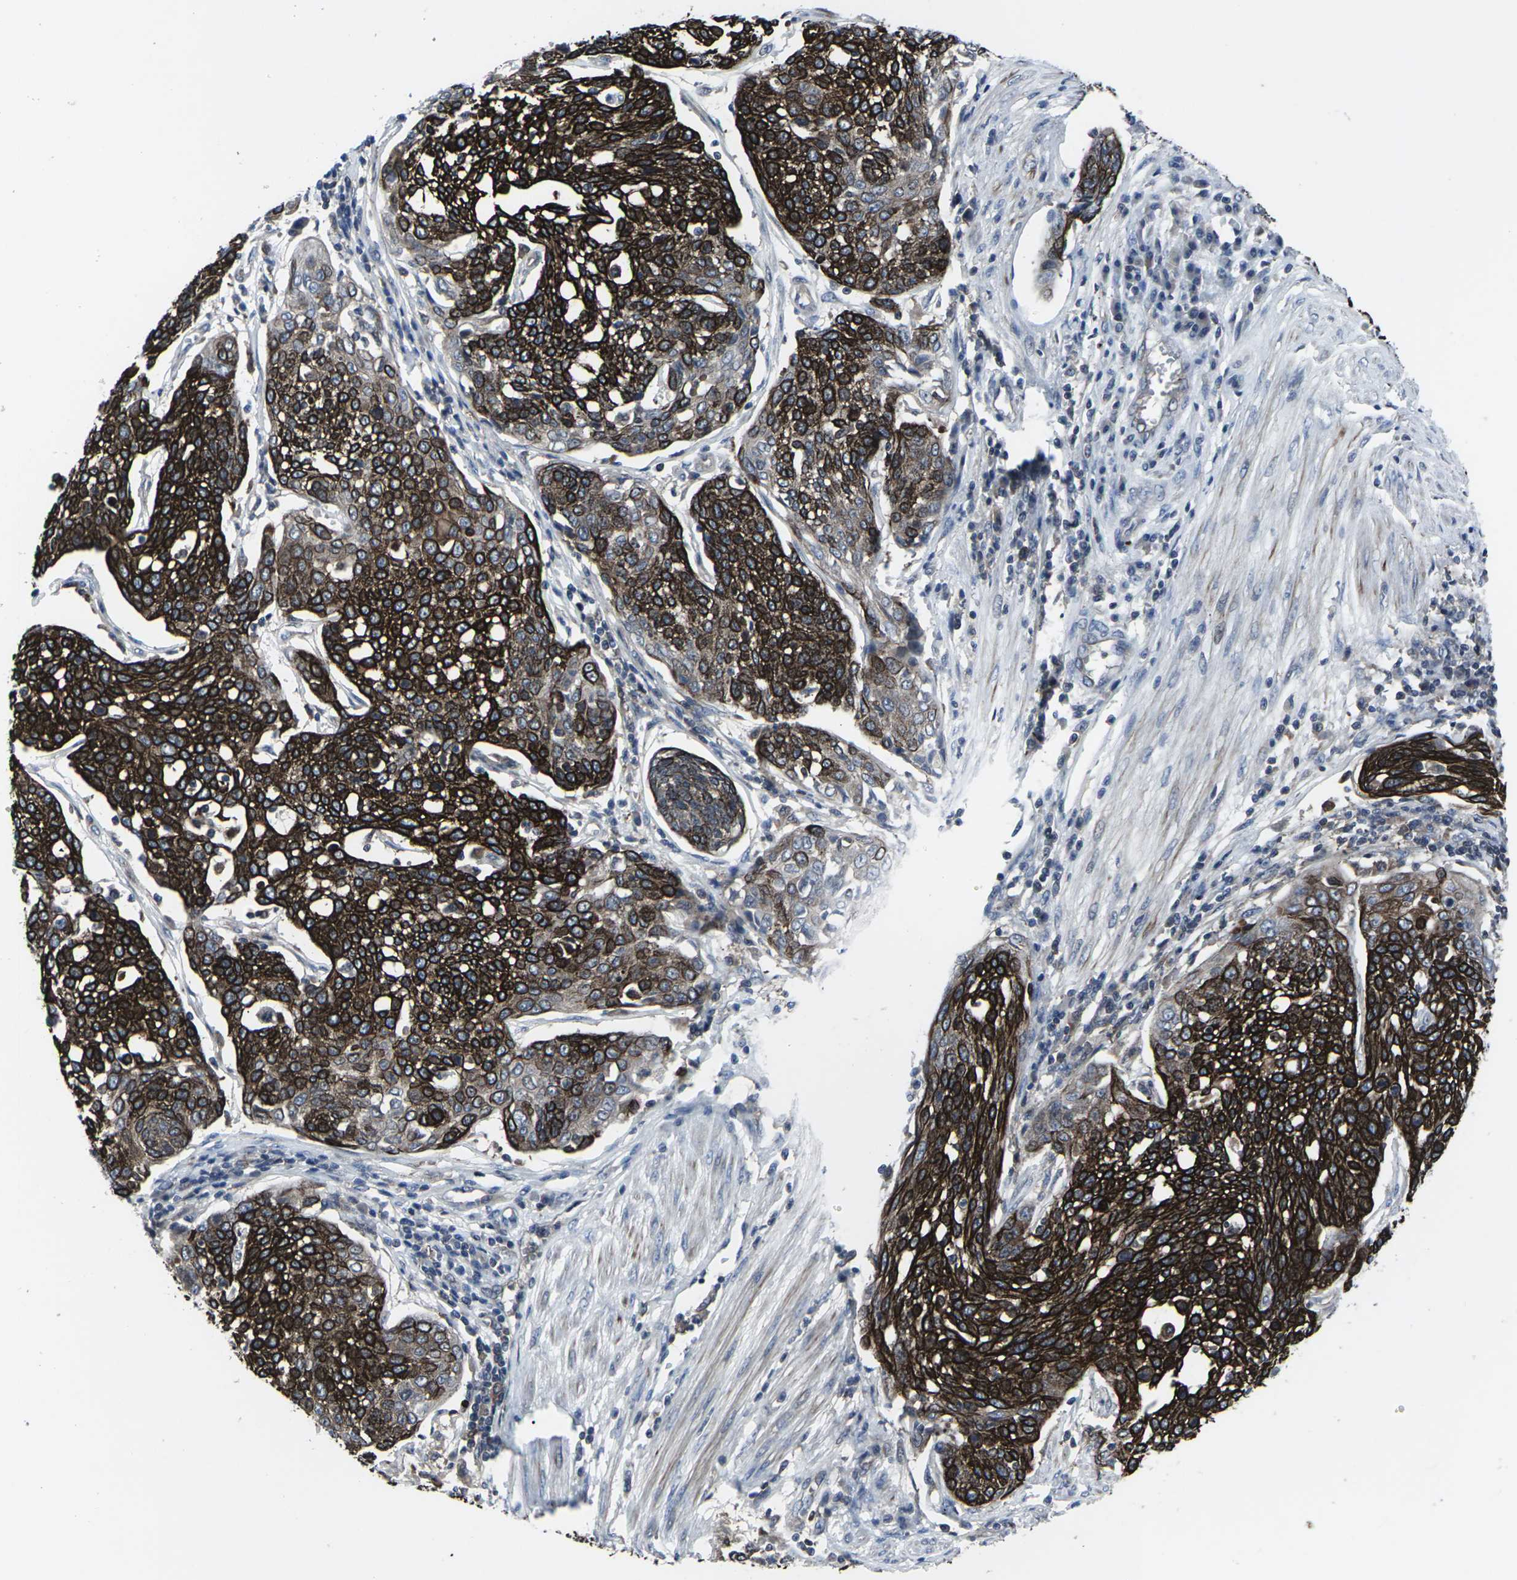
{"staining": {"intensity": "strong", "quantity": ">75%", "location": "cytoplasmic/membranous"}, "tissue": "cervical cancer", "cell_type": "Tumor cells", "image_type": "cancer", "snomed": [{"axis": "morphology", "description": "Squamous cell carcinoma, NOS"}, {"axis": "topography", "description": "Cervix"}], "caption": "Immunohistochemistry (IHC) photomicrograph of neoplastic tissue: human cervical cancer (squamous cell carcinoma) stained using IHC demonstrates high levels of strong protein expression localized specifically in the cytoplasmic/membranous of tumor cells, appearing as a cytoplasmic/membranous brown color.", "gene": "HPRT1", "patient": {"sex": "female", "age": 34}}